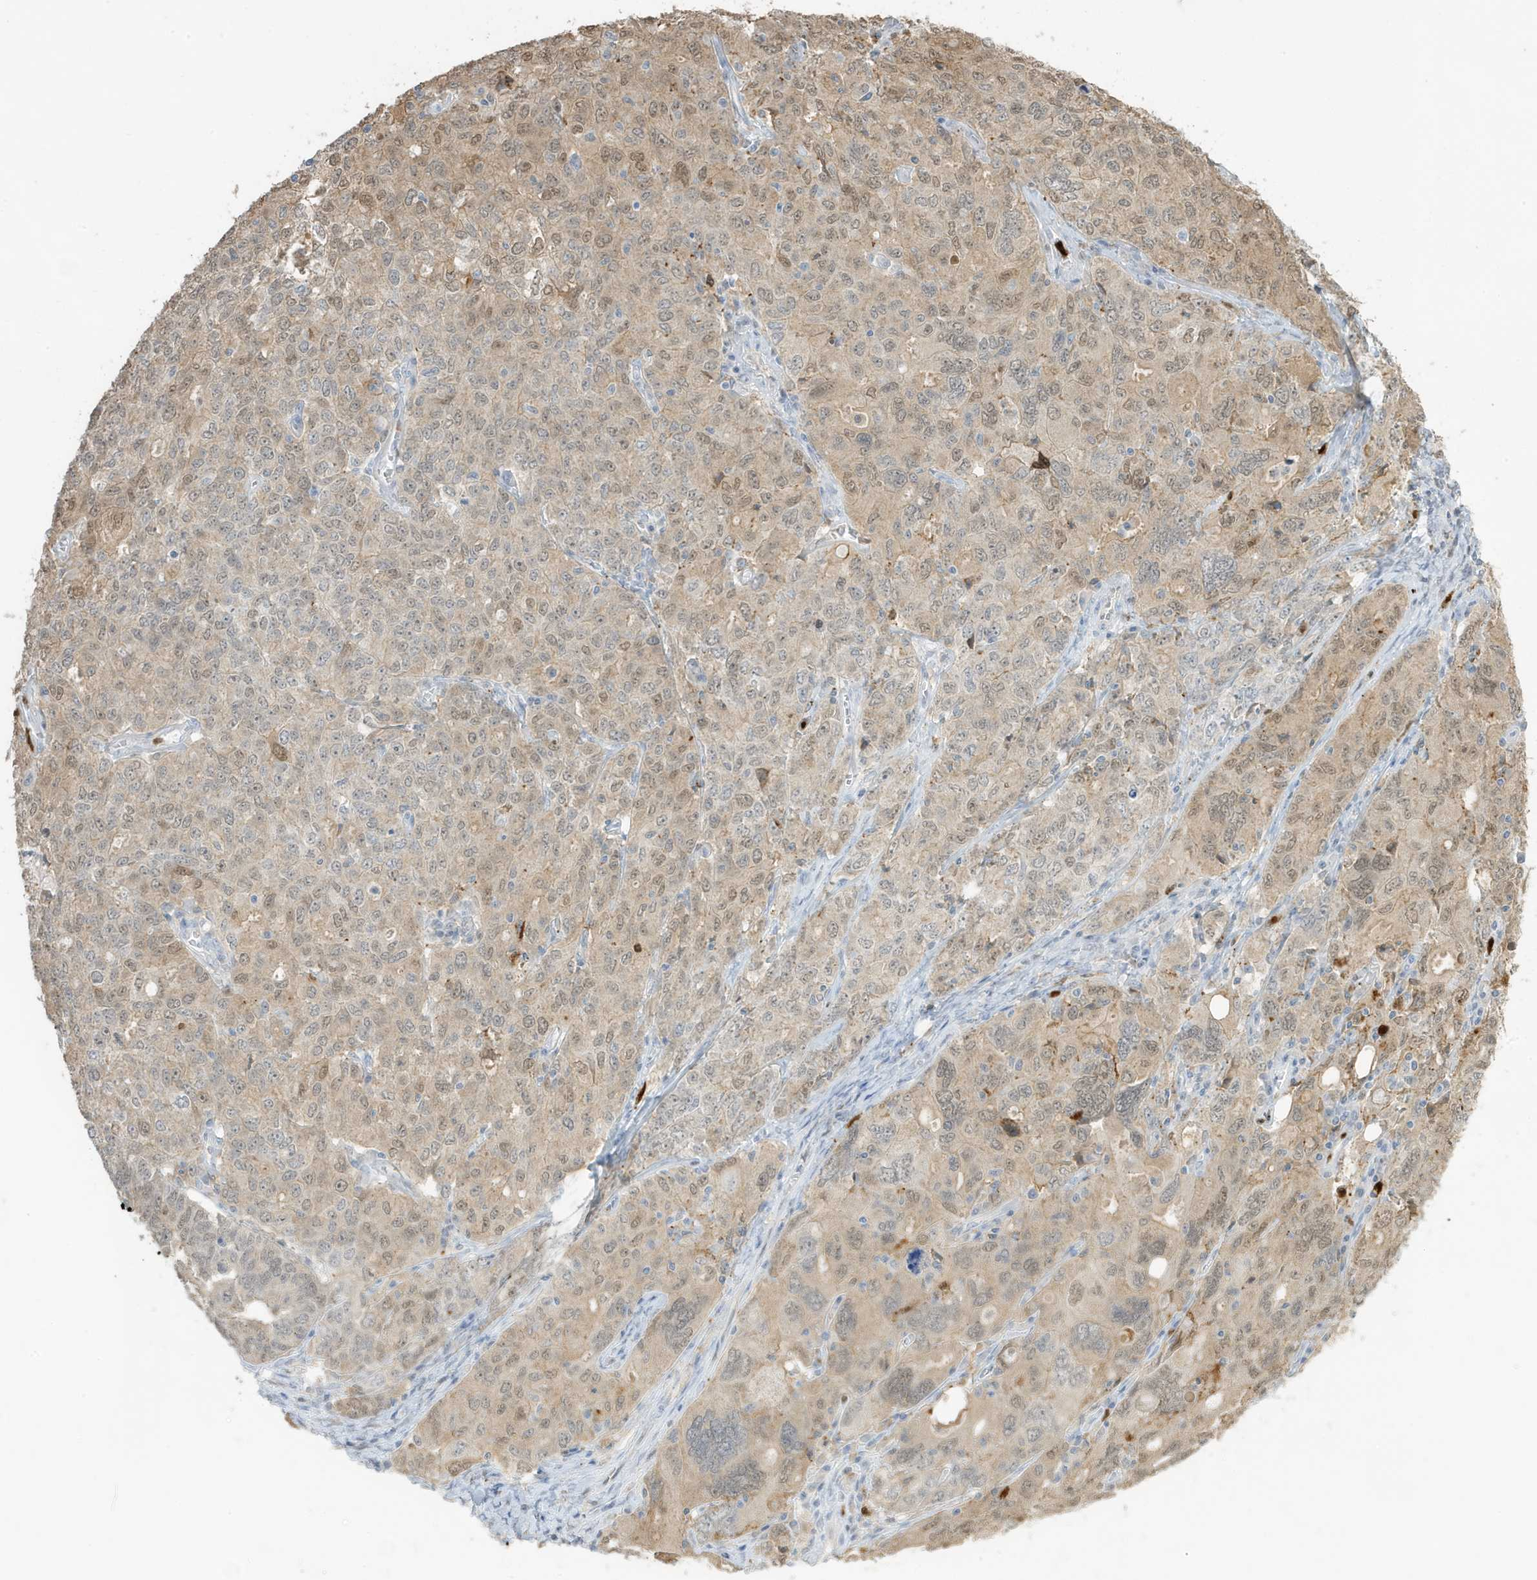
{"staining": {"intensity": "weak", "quantity": "25%-75%", "location": "cytoplasmic/membranous,nuclear"}, "tissue": "ovarian cancer", "cell_type": "Tumor cells", "image_type": "cancer", "snomed": [{"axis": "morphology", "description": "Carcinoma, endometroid"}, {"axis": "topography", "description": "Ovary"}], "caption": "This is an image of immunohistochemistry (IHC) staining of ovarian cancer, which shows weak staining in the cytoplasmic/membranous and nuclear of tumor cells.", "gene": "GCA", "patient": {"sex": "female", "age": 62}}